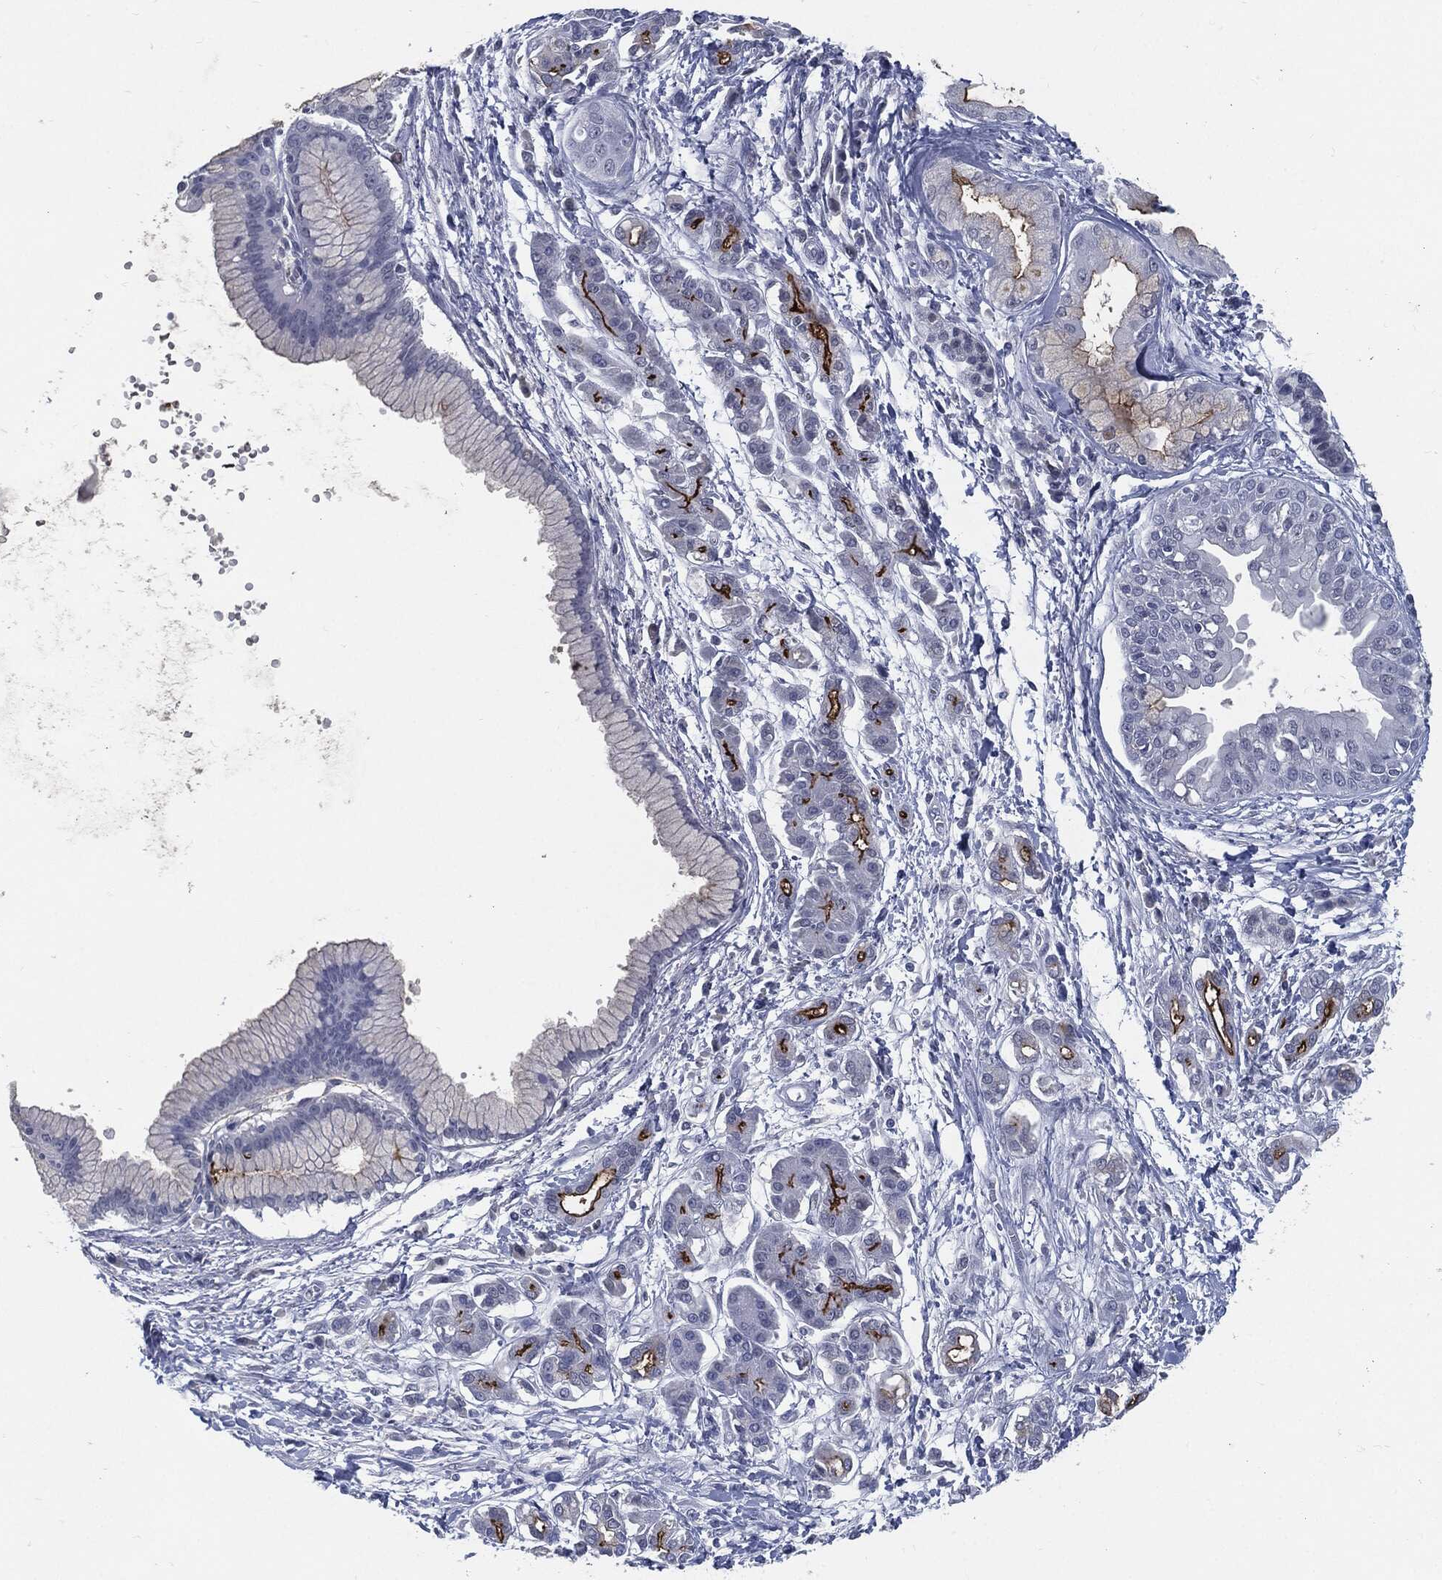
{"staining": {"intensity": "strong", "quantity": "<25%", "location": "cytoplasmic/membranous"}, "tissue": "pancreatic cancer", "cell_type": "Tumor cells", "image_type": "cancer", "snomed": [{"axis": "morphology", "description": "Adenocarcinoma, NOS"}, {"axis": "topography", "description": "Pancreas"}], "caption": "An image of human adenocarcinoma (pancreatic) stained for a protein shows strong cytoplasmic/membranous brown staining in tumor cells.", "gene": "PROM1", "patient": {"sex": "male", "age": 72}}